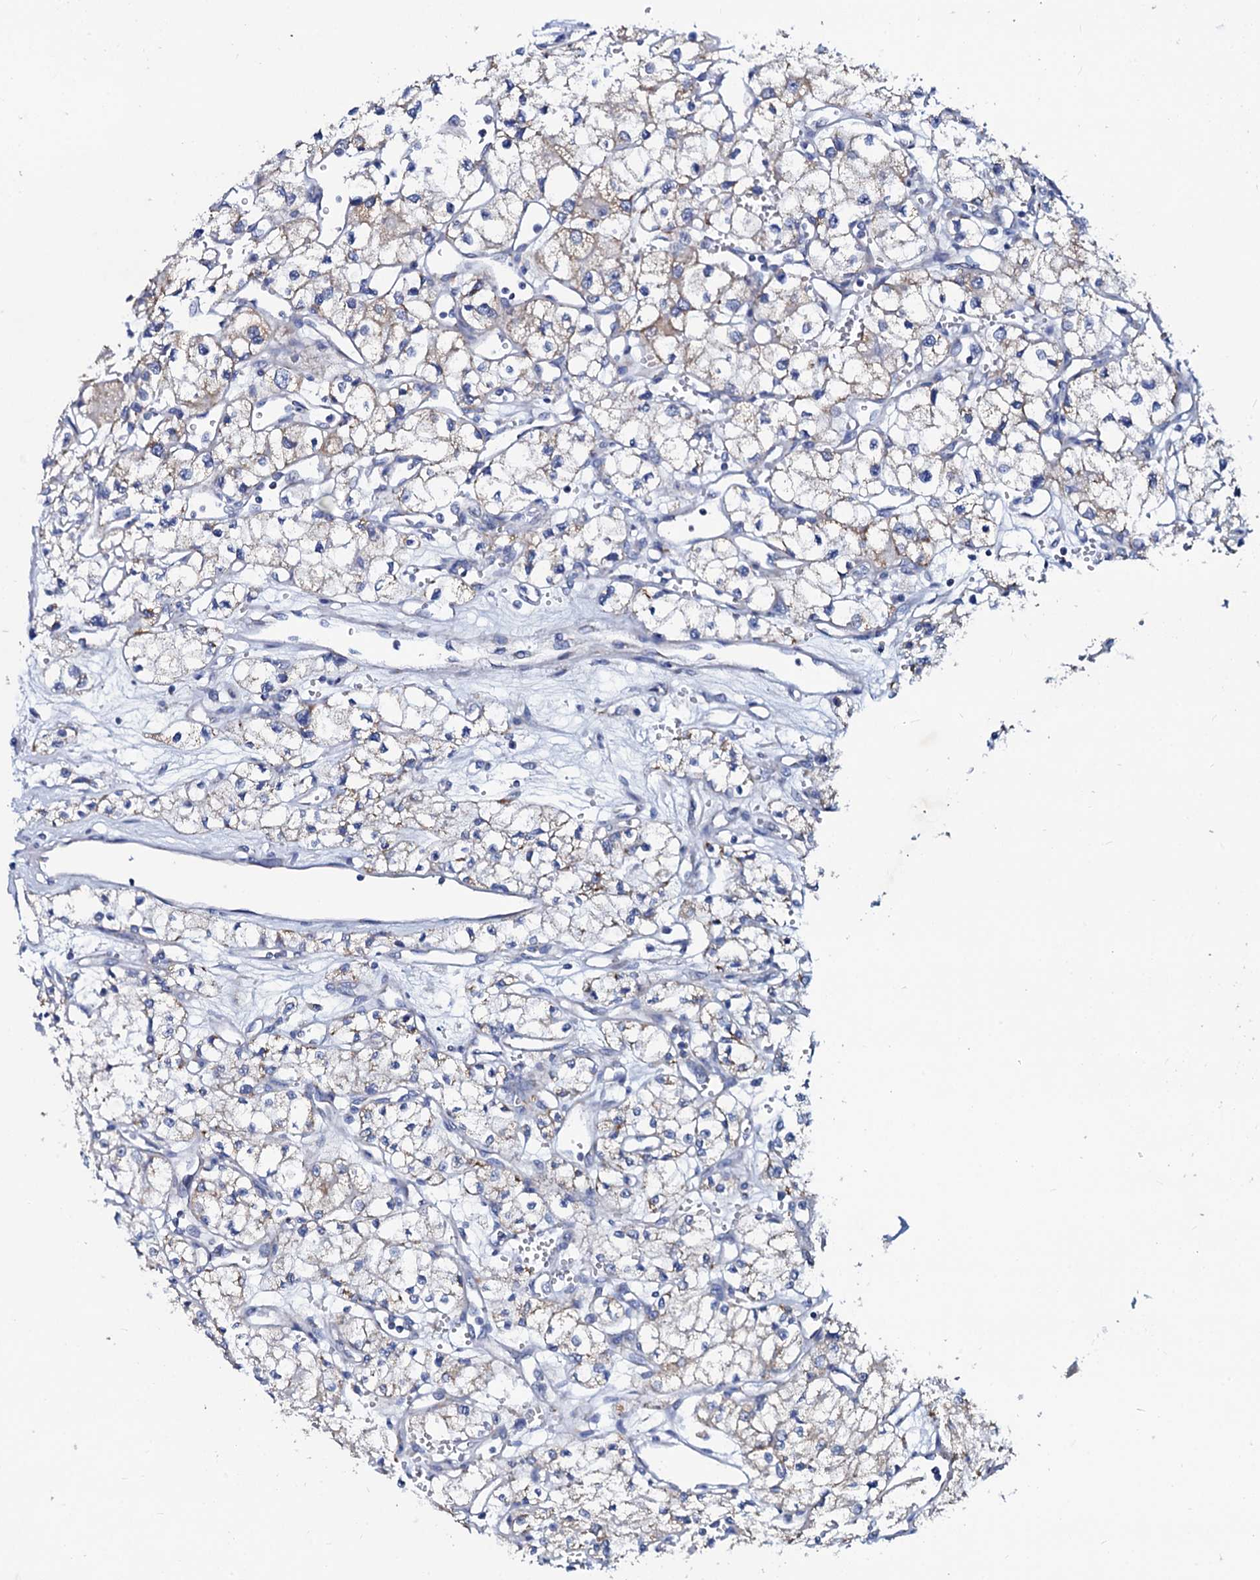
{"staining": {"intensity": "weak", "quantity": "<25%", "location": "cytoplasmic/membranous"}, "tissue": "renal cancer", "cell_type": "Tumor cells", "image_type": "cancer", "snomed": [{"axis": "morphology", "description": "Adenocarcinoma, NOS"}, {"axis": "topography", "description": "Kidney"}], "caption": "Renal cancer (adenocarcinoma) was stained to show a protein in brown. There is no significant positivity in tumor cells.", "gene": "SLC37A4", "patient": {"sex": "male", "age": 59}}